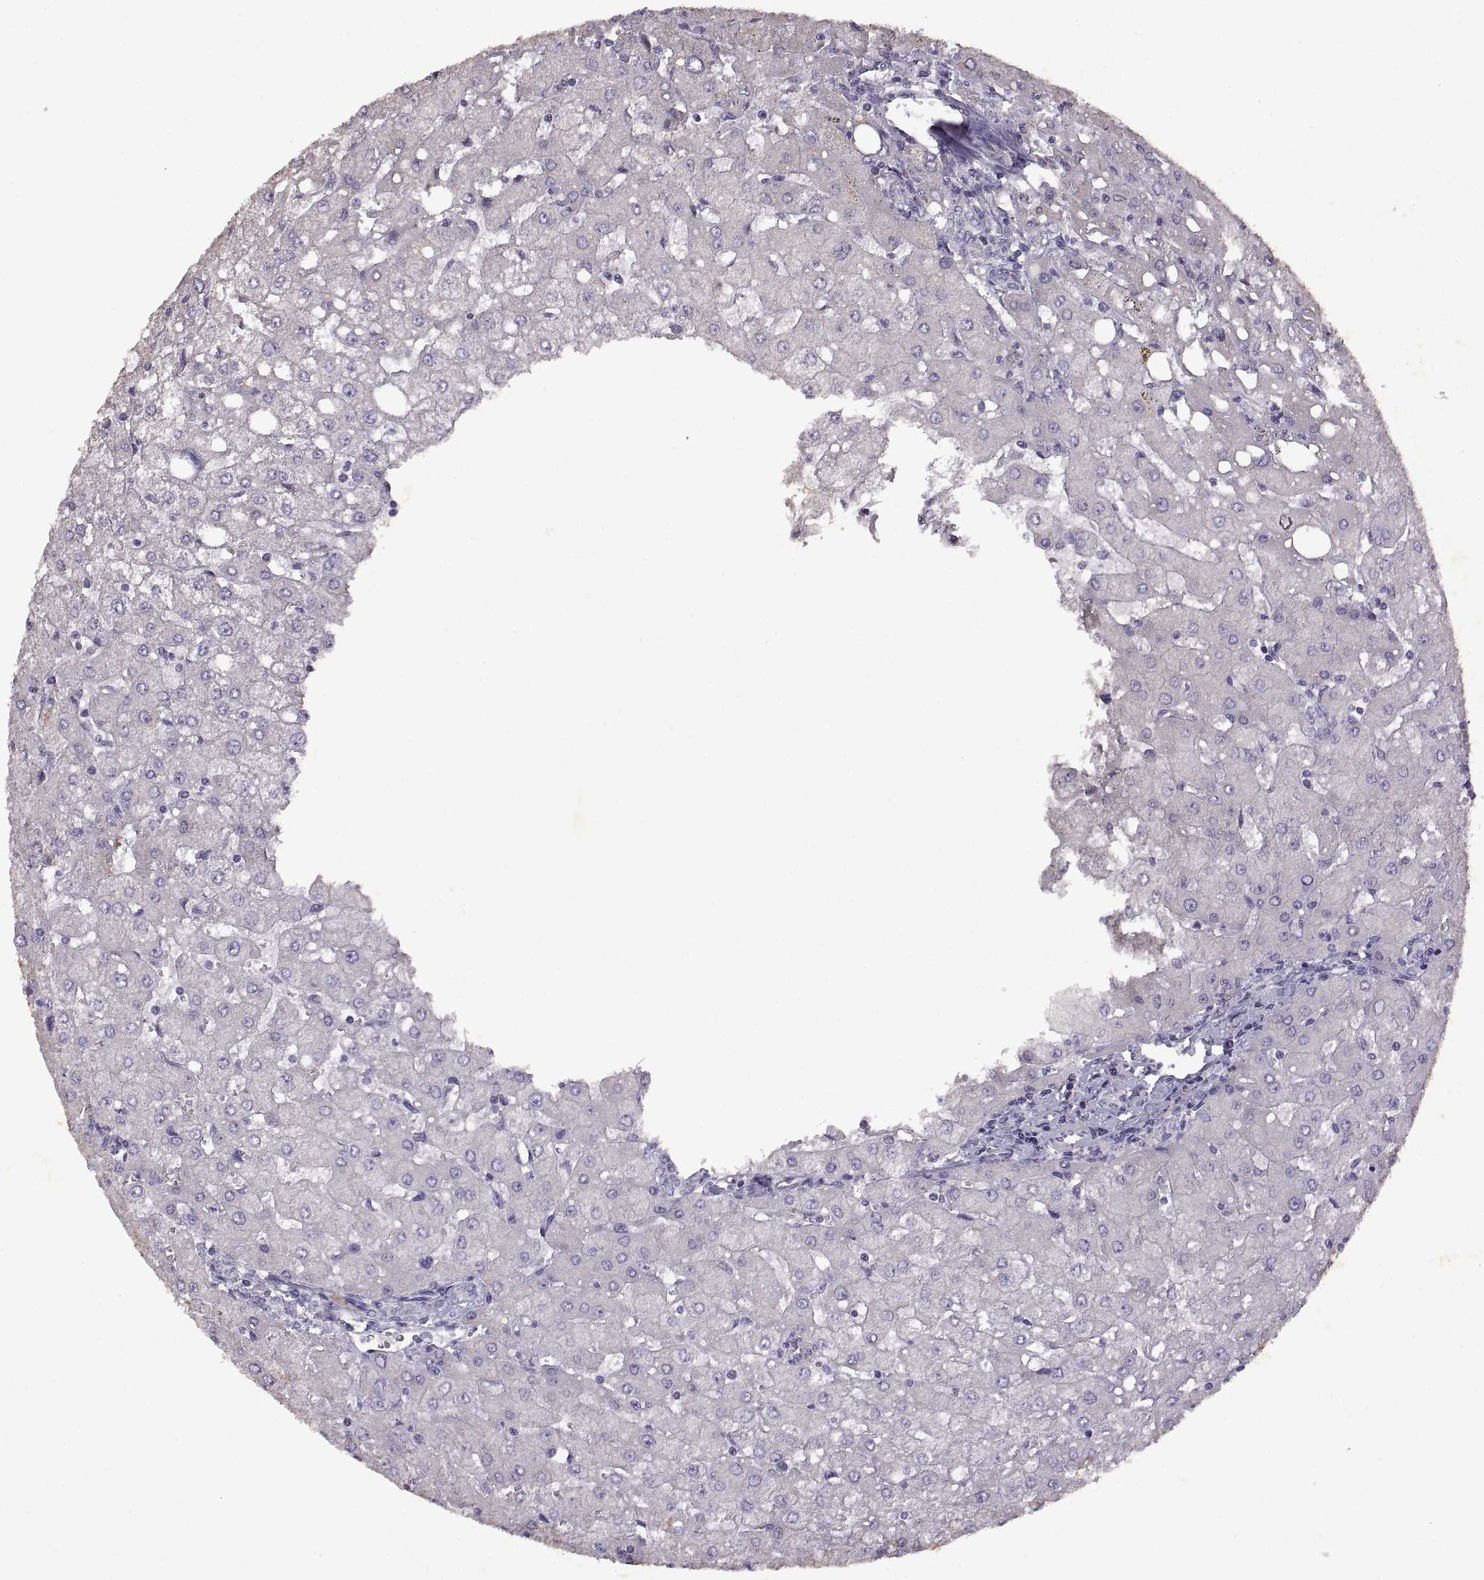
{"staining": {"intensity": "negative", "quantity": "none", "location": "none"}, "tissue": "liver", "cell_type": "Cholangiocytes", "image_type": "normal", "snomed": [{"axis": "morphology", "description": "Normal tissue, NOS"}, {"axis": "topography", "description": "Liver"}], "caption": "Cholangiocytes show no significant expression in normal liver. The staining was performed using DAB (3,3'-diaminobenzidine) to visualize the protein expression in brown, while the nuclei were stained in blue with hematoxylin (Magnification: 20x).", "gene": "DEFB136", "patient": {"sex": "female", "age": 53}}